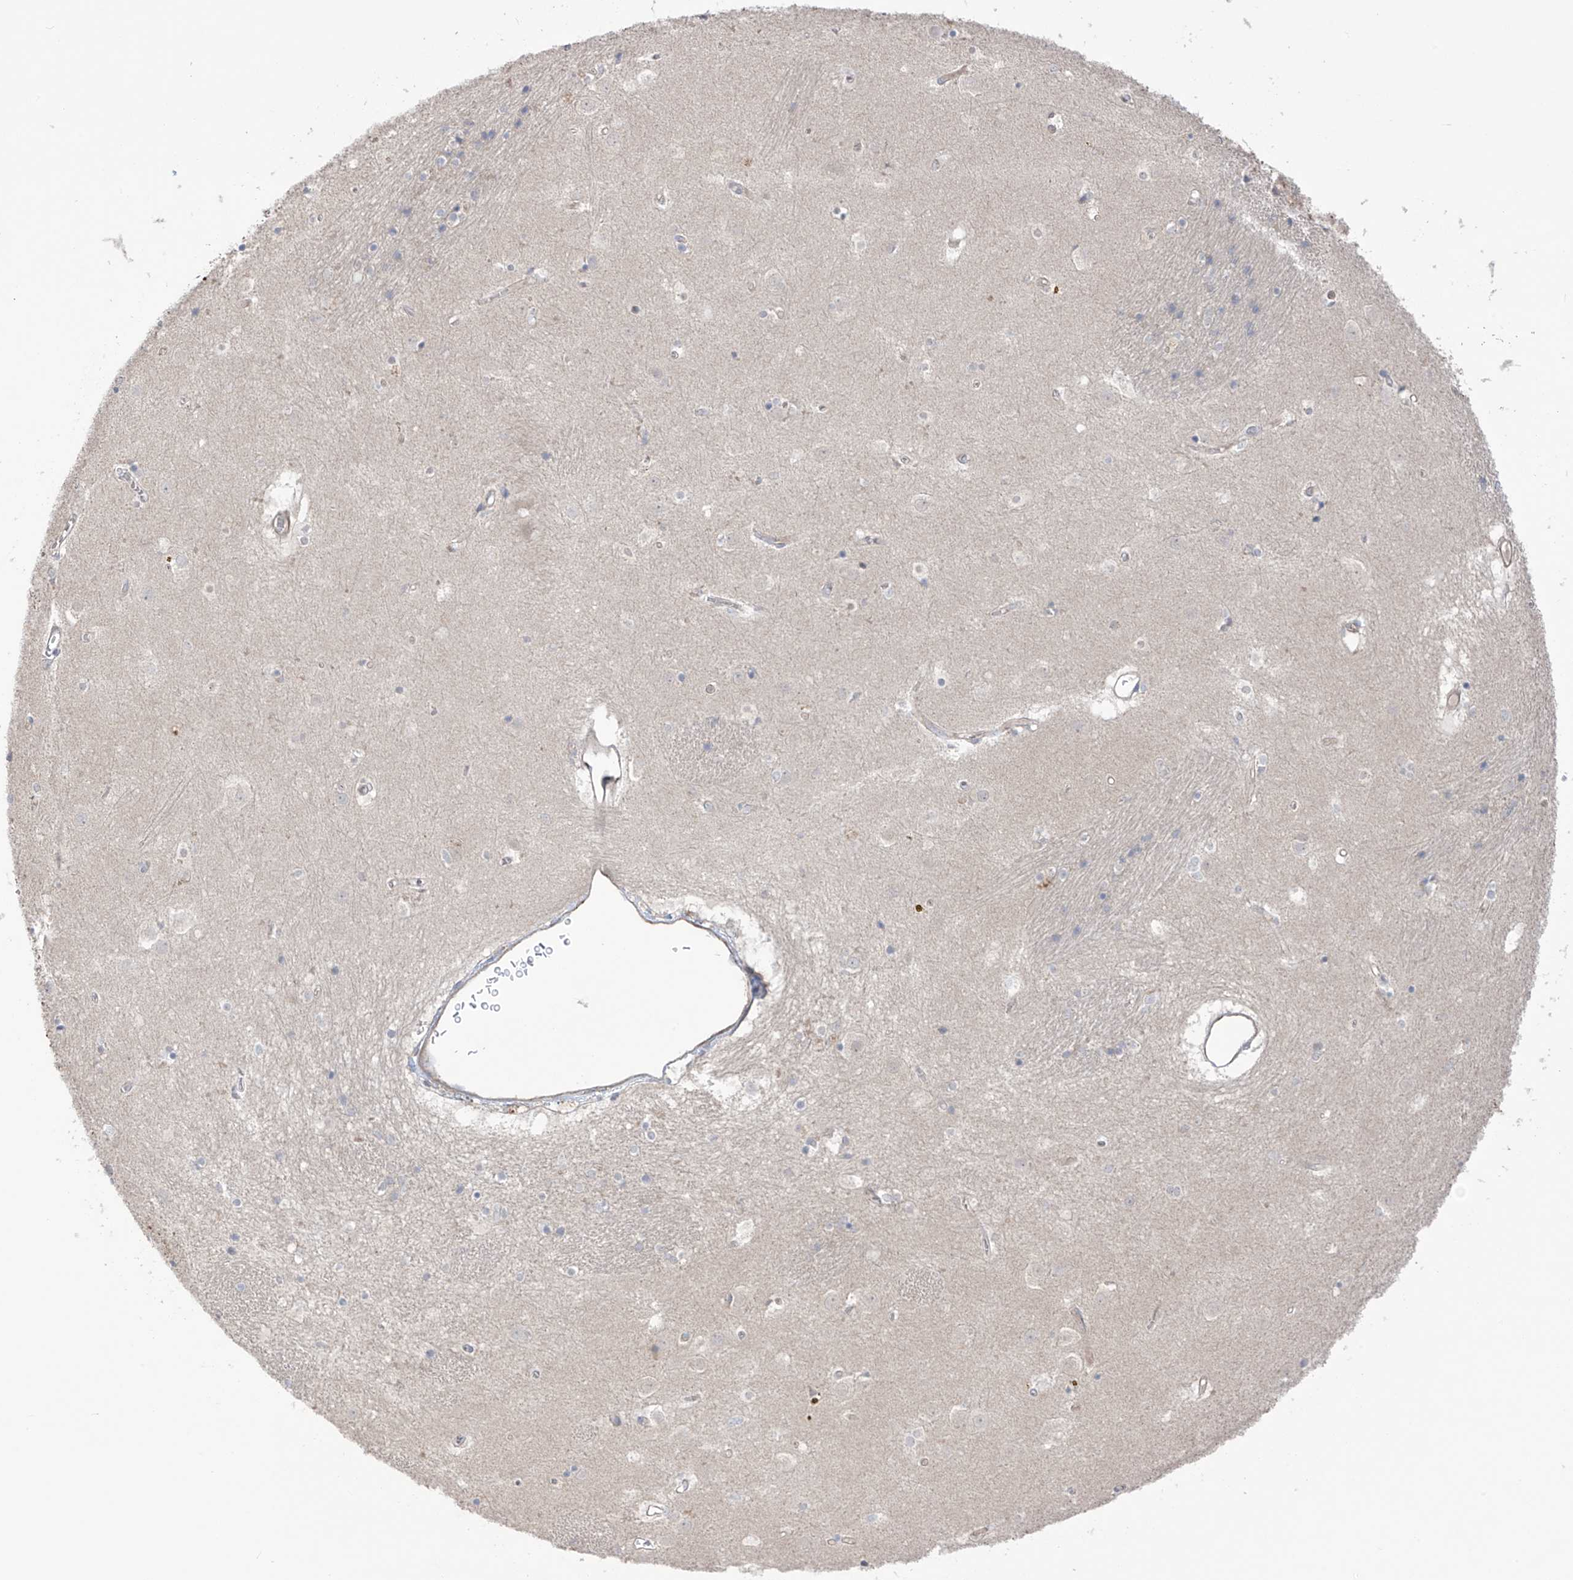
{"staining": {"intensity": "negative", "quantity": "none", "location": "none"}, "tissue": "caudate", "cell_type": "Glial cells", "image_type": "normal", "snomed": [{"axis": "morphology", "description": "Normal tissue, NOS"}, {"axis": "topography", "description": "Lateral ventricle wall"}], "caption": "Histopathology image shows no protein positivity in glial cells of unremarkable caudate. The staining was performed using DAB (3,3'-diaminobenzidine) to visualize the protein expression in brown, while the nuclei were stained in blue with hematoxylin (Magnification: 20x).", "gene": "TRMU", "patient": {"sex": "male", "age": 70}}